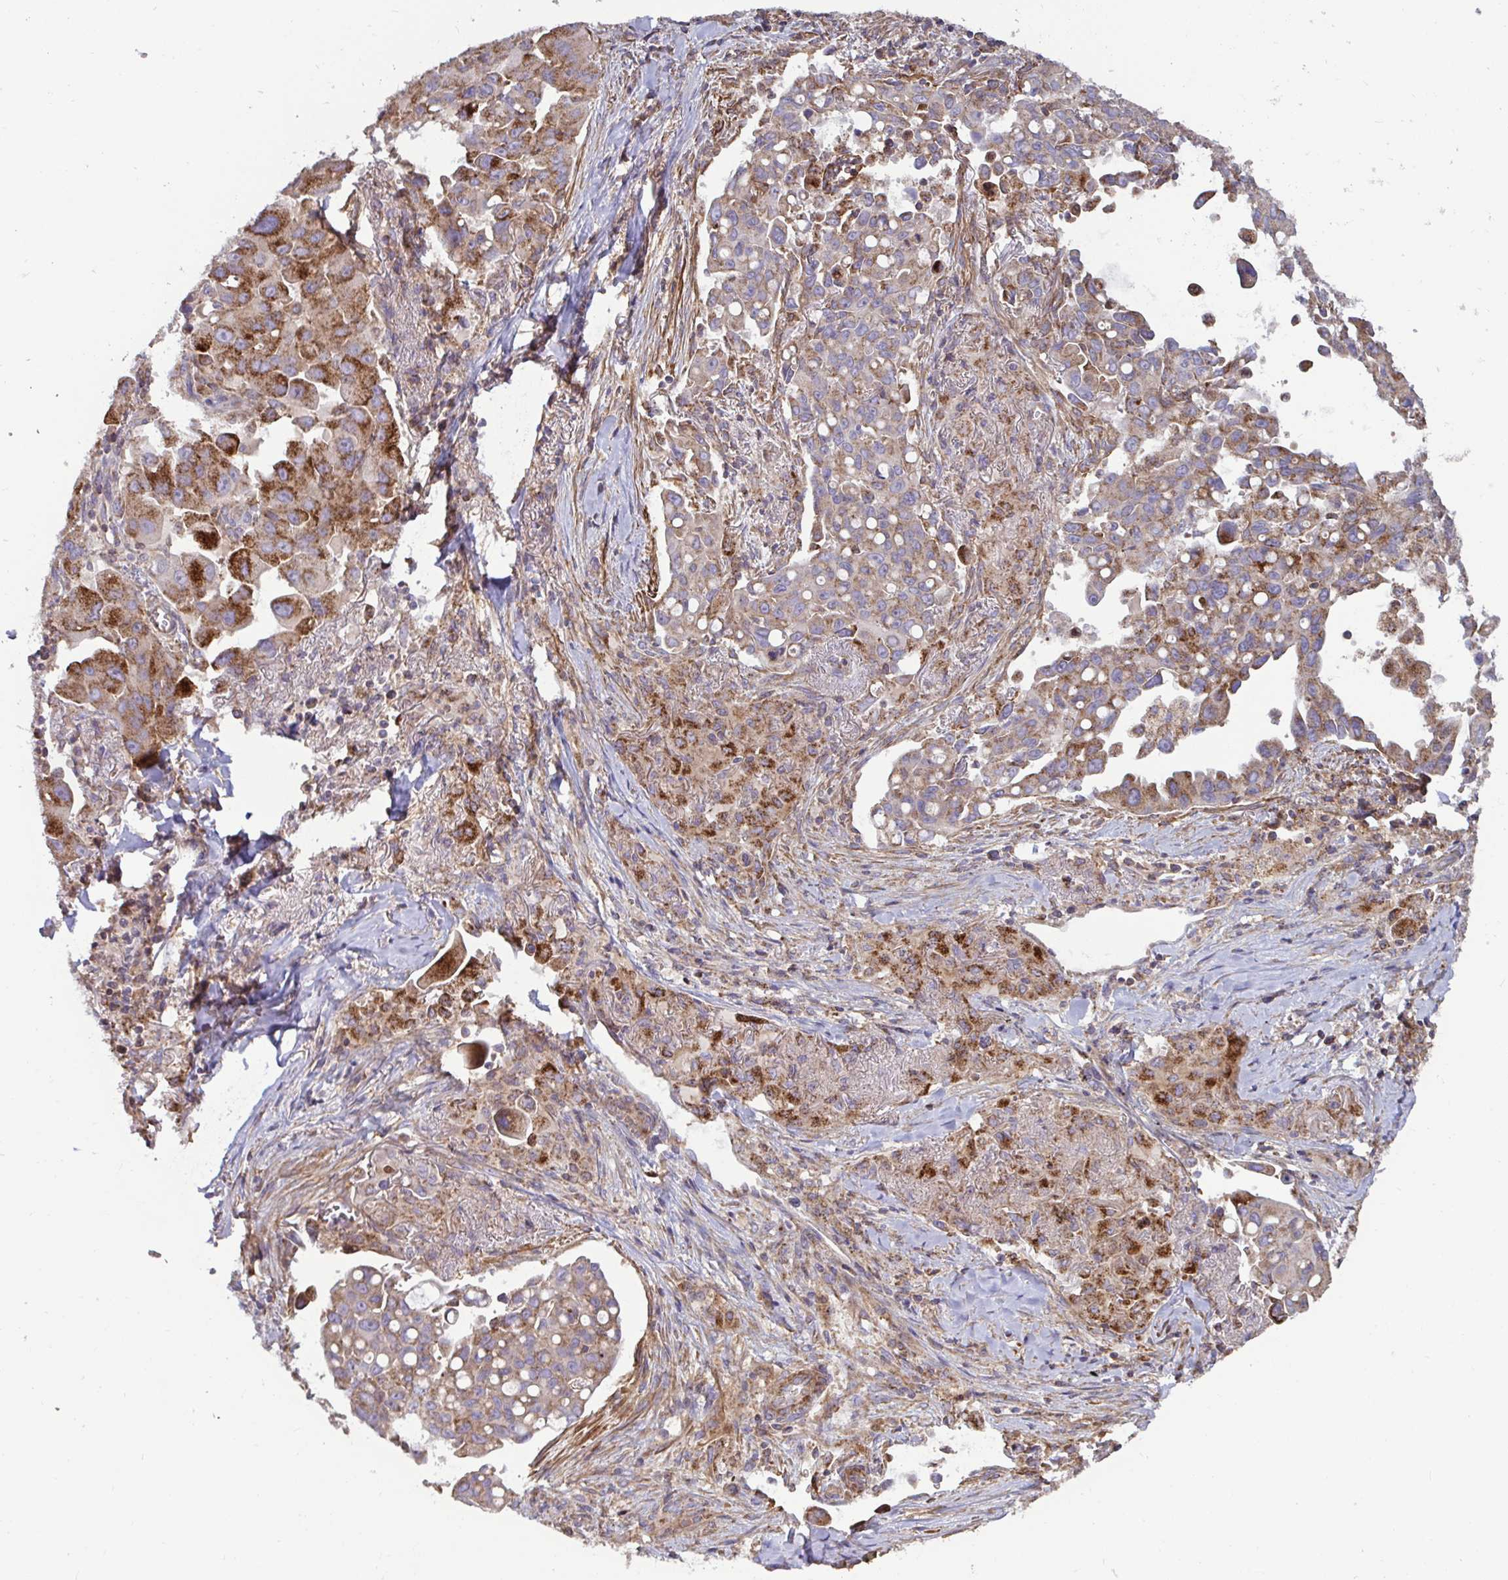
{"staining": {"intensity": "moderate", "quantity": ">75%", "location": "cytoplasmic/membranous"}, "tissue": "lung cancer", "cell_type": "Tumor cells", "image_type": "cancer", "snomed": [{"axis": "morphology", "description": "Adenocarcinoma, NOS"}, {"axis": "topography", "description": "Lung"}], "caption": "IHC (DAB (3,3'-diaminobenzidine)) staining of lung cancer (adenocarcinoma) exhibits moderate cytoplasmic/membranous protein expression in about >75% of tumor cells. The staining was performed using DAB to visualize the protein expression in brown, while the nuclei were stained in blue with hematoxylin (Magnification: 20x).", "gene": "SPRY1", "patient": {"sex": "male", "age": 68}}